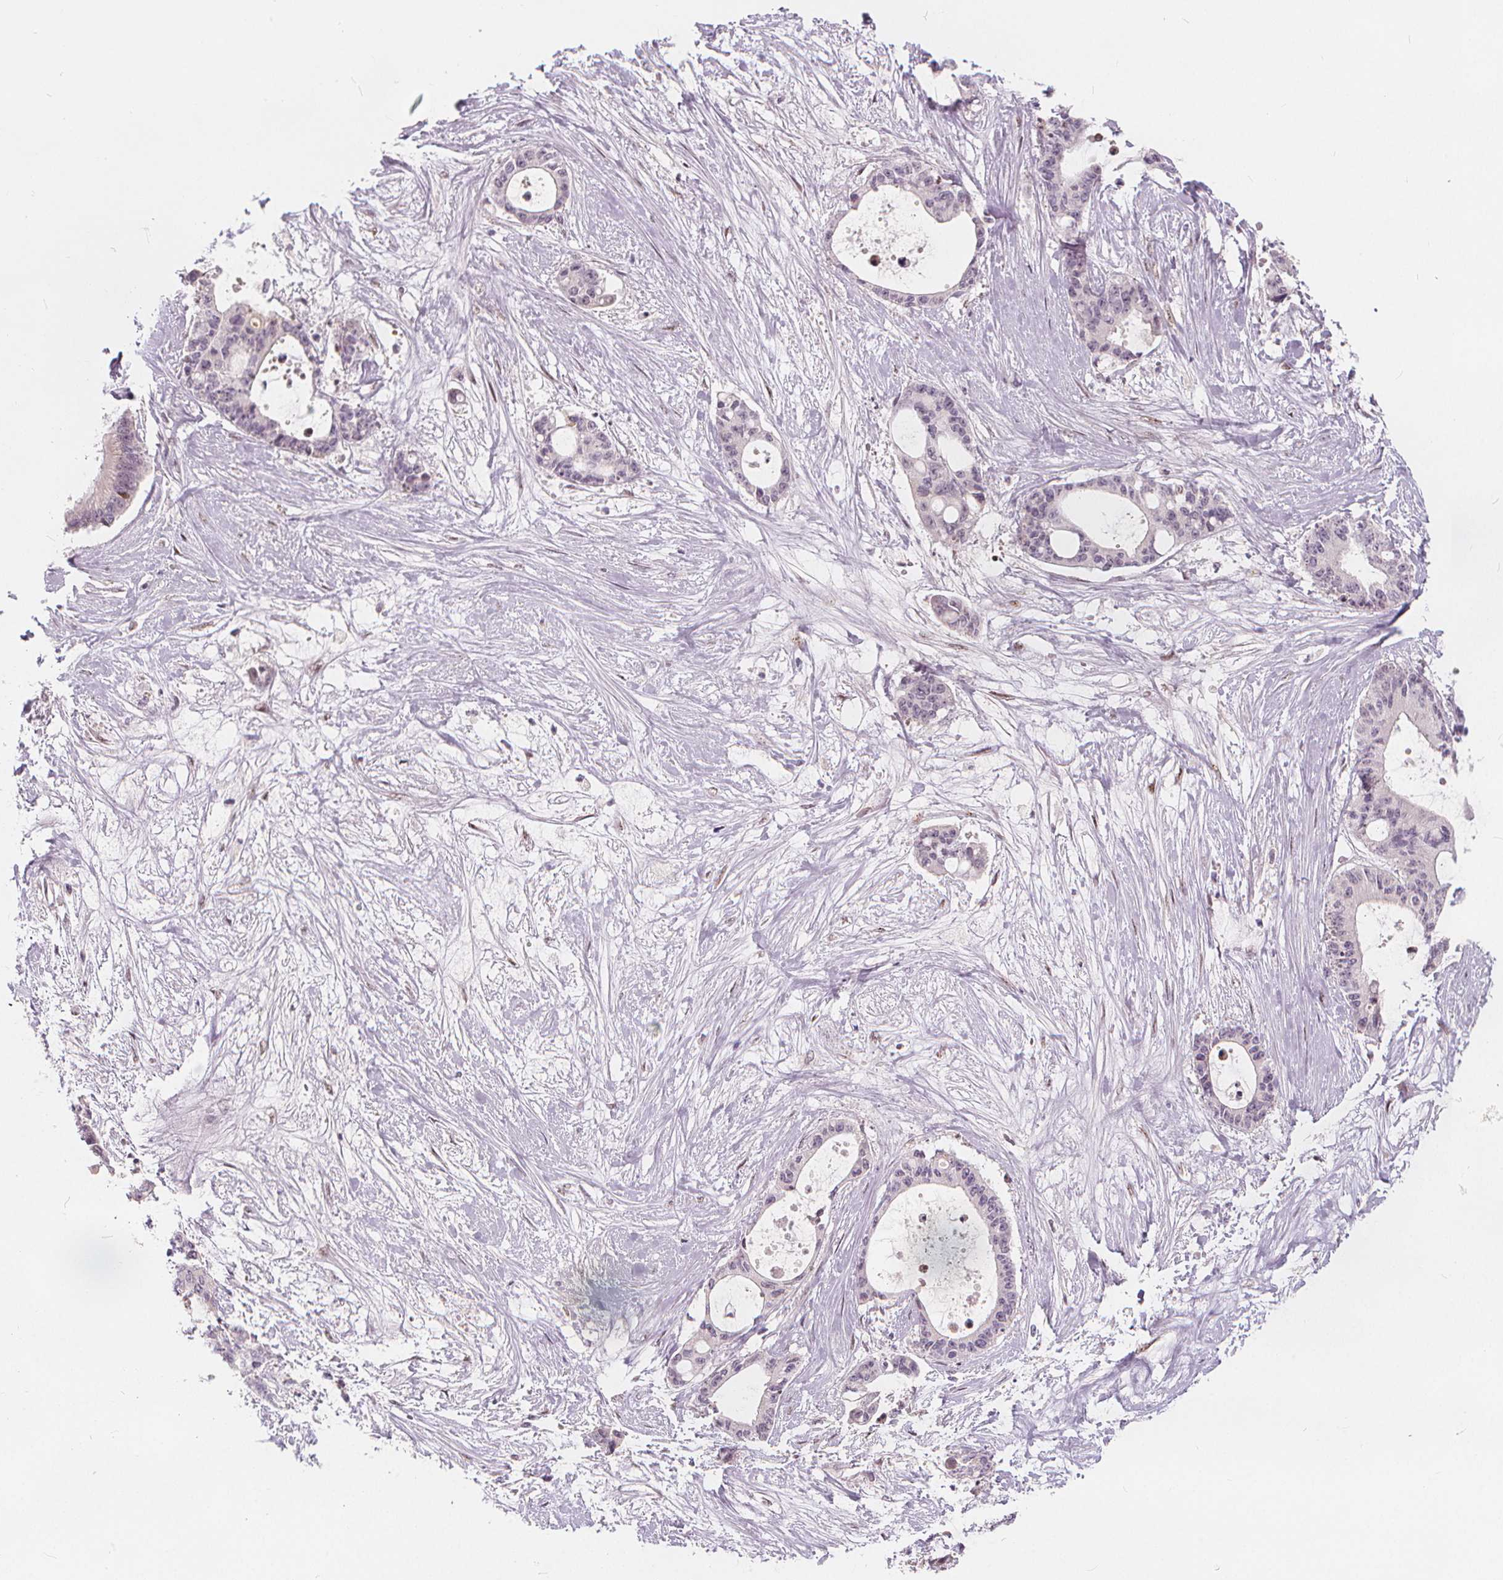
{"staining": {"intensity": "negative", "quantity": "none", "location": "none"}, "tissue": "liver cancer", "cell_type": "Tumor cells", "image_type": "cancer", "snomed": [{"axis": "morphology", "description": "Normal tissue, NOS"}, {"axis": "morphology", "description": "Cholangiocarcinoma"}, {"axis": "topography", "description": "Liver"}, {"axis": "topography", "description": "Peripheral nerve tissue"}], "caption": "The immunohistochemistry (IHC) histopathology image has no significant expression in tumor cells of liver cancer (cholangiocarcinoma) tissue.", "gene": "DRC3", "patient": {"sex": "female", "age": 73}}